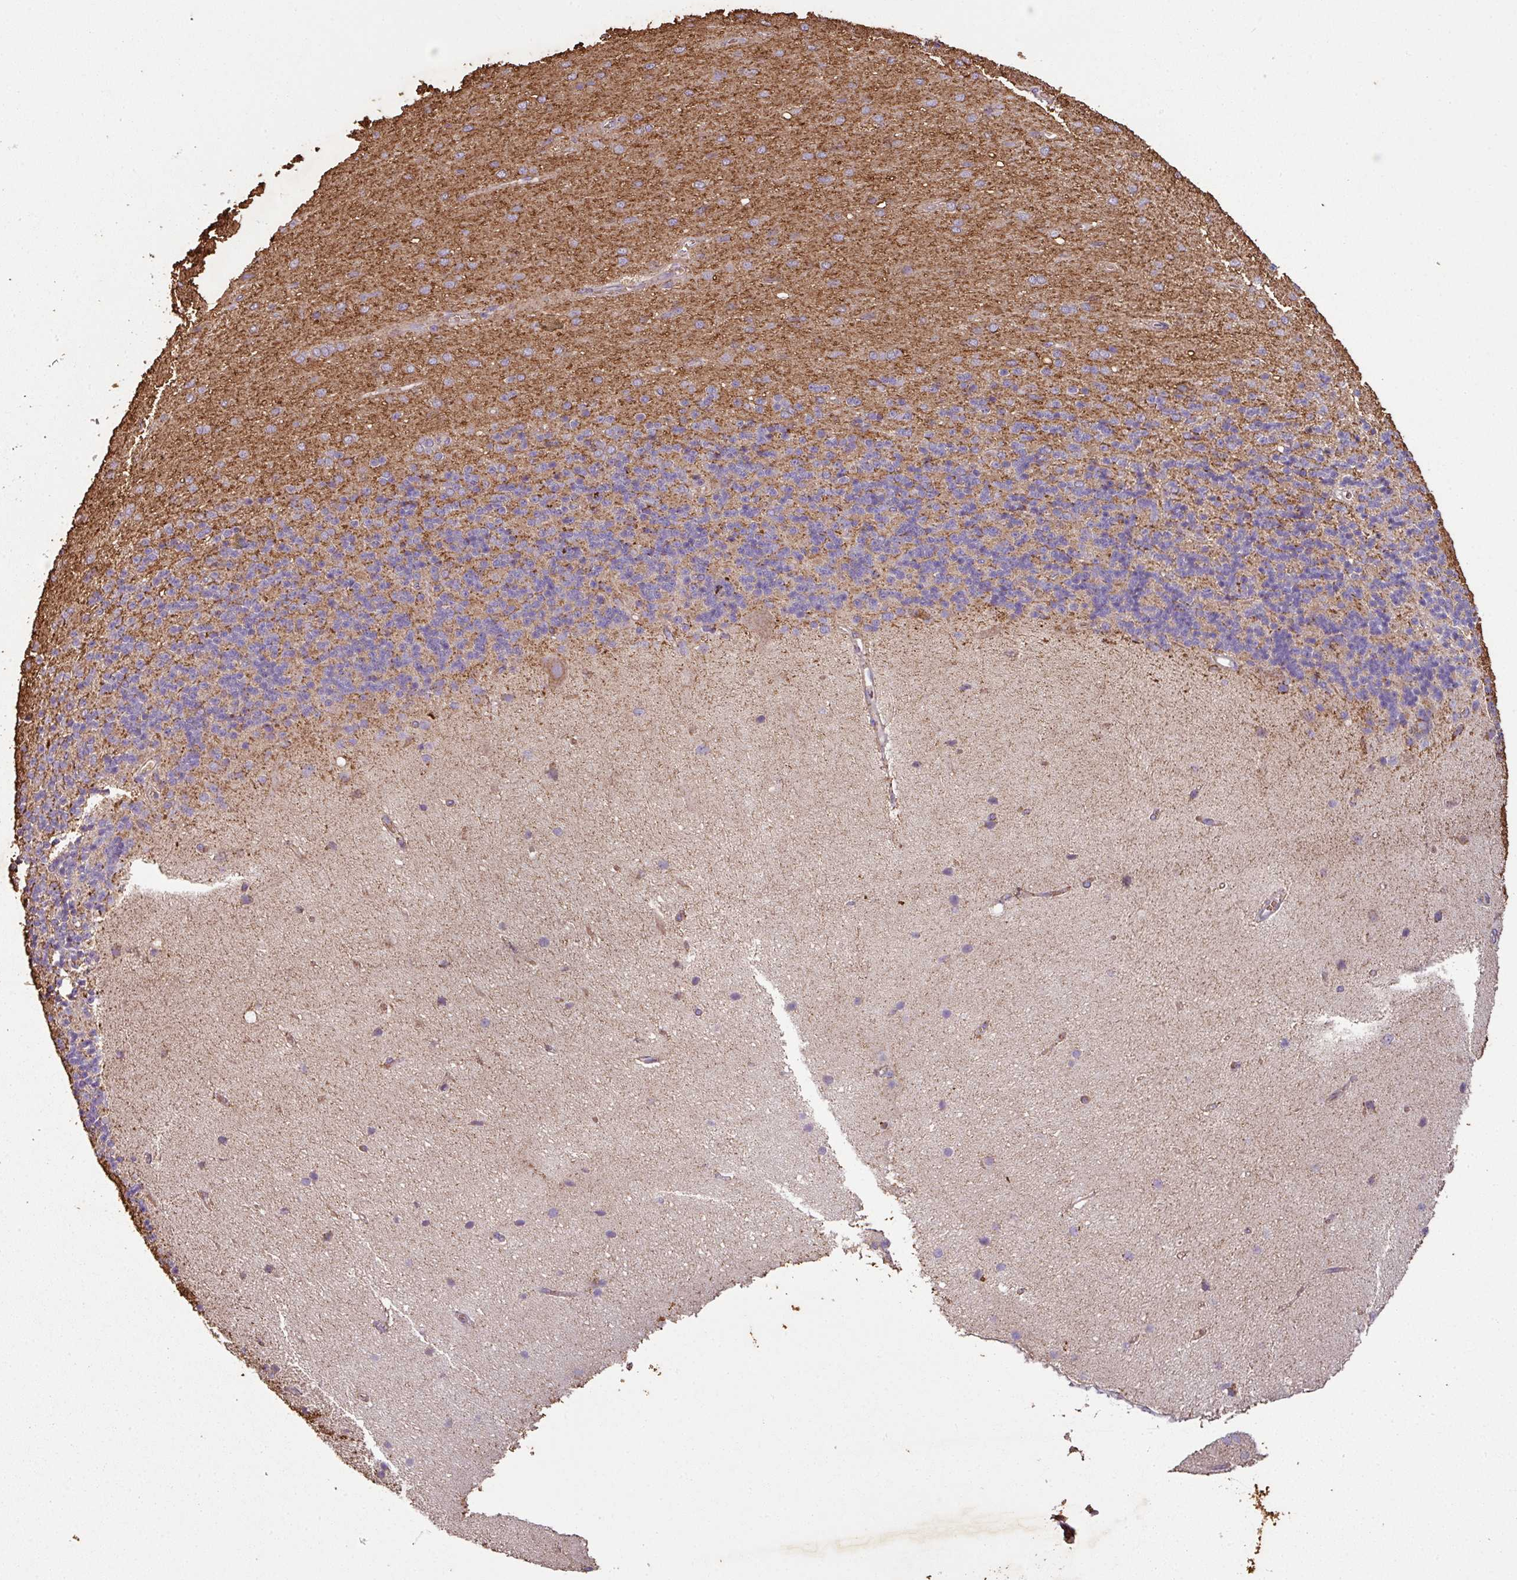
{"staining": {"intensity": "weak", "quantity": "25%-75%", "location": "cytoplasmic/membranous"}, "tissue": "cerebellum", "cell_type": "Cells in granular layer", "image_type": "normal", "snomed": [{"axis": "morphology", "description": "Normal tissue, NOS"}, {"axis": "topography", "description": "Cerebellum"}], "caption": "IHC image of normal cerebellum stained for a protein (brown), which demonstrates low levels of weak cytoplasmic/membranous staining in about 25%-75% of cells in granular layer.", "gene": "ENSG00000260170", "patient": {"sex": "female", "age": 29}}